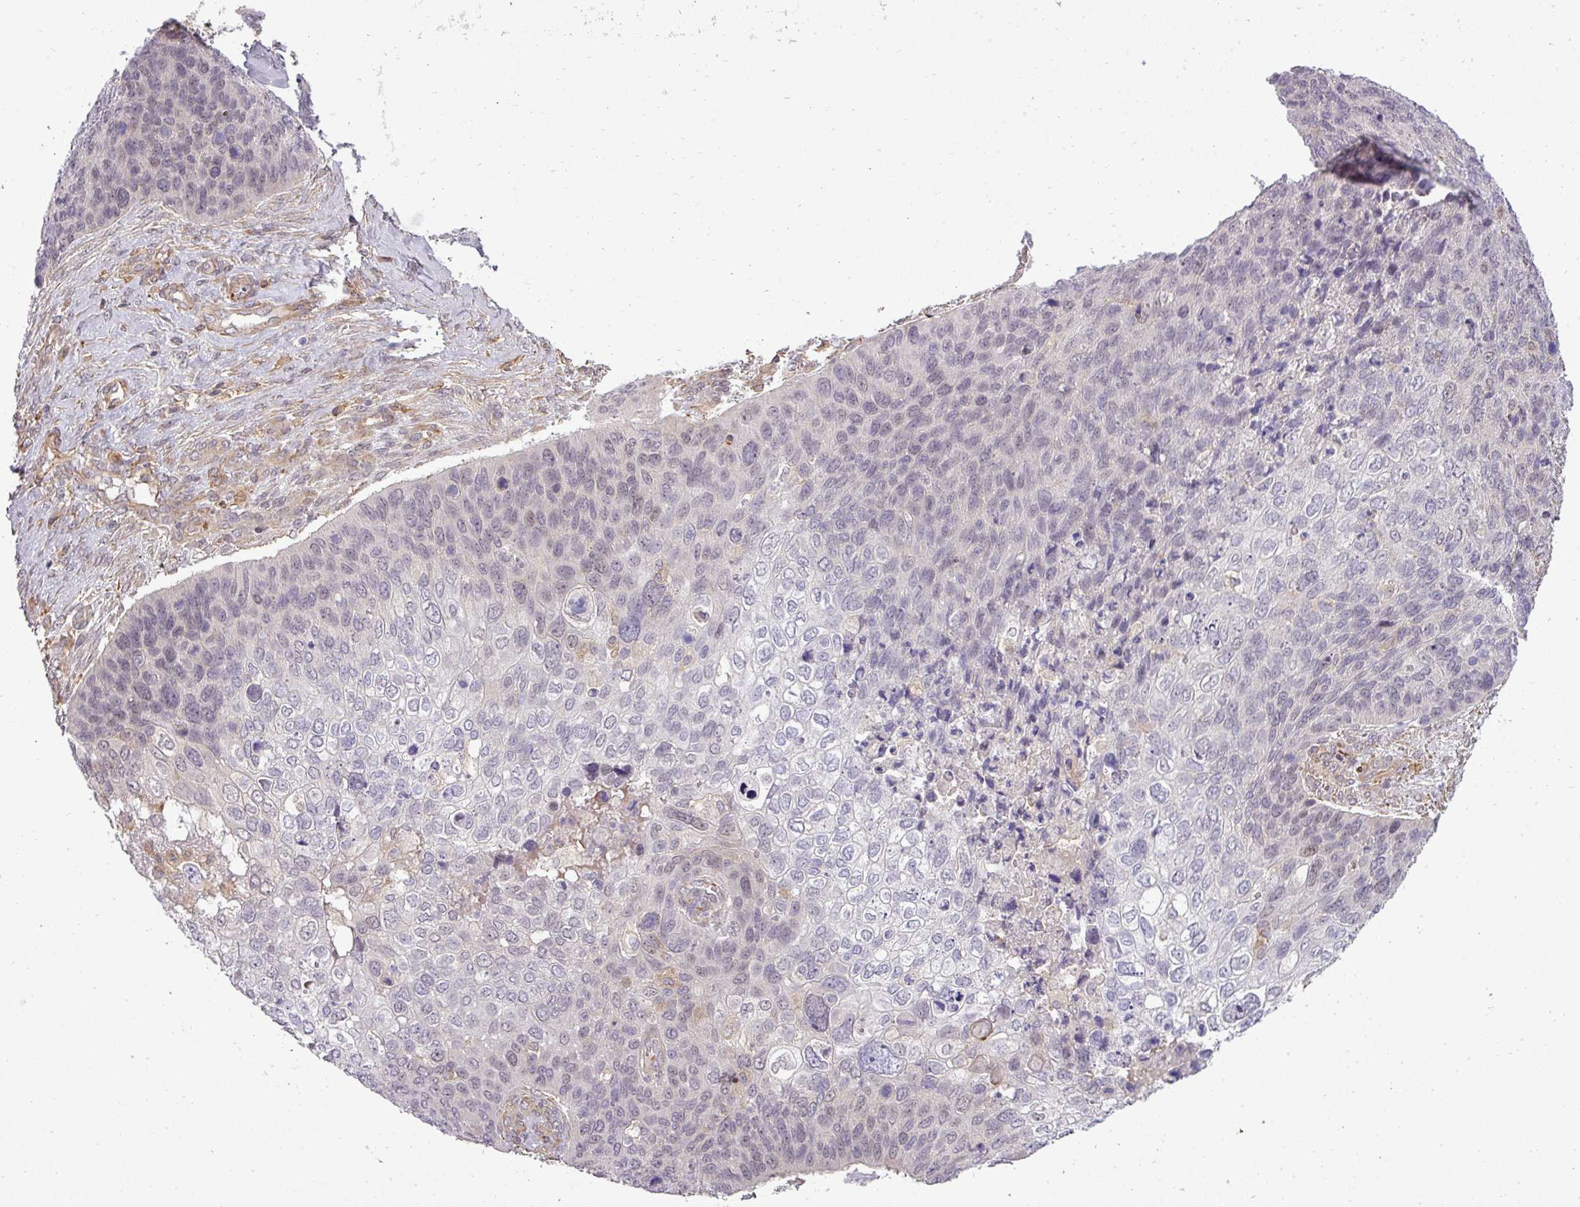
{"staining": {"intensity": "negative", "quantity": "none", "location": "none"}, "tissue": "skin cancer", "cell_type": "Tumor cells", "image_type": "cancer", "snomed": [{"axis": "morphology", "description": "Basal cell carcinoma"}, {"axis": "topography", "description": "Skin"}], "caption": "This is an IHC histopathology image of skin basal cell carcinoma. There is no staining in tumor cells.", "gene": "PDRG1", "patient": {"sex": "female", "age": 74}}